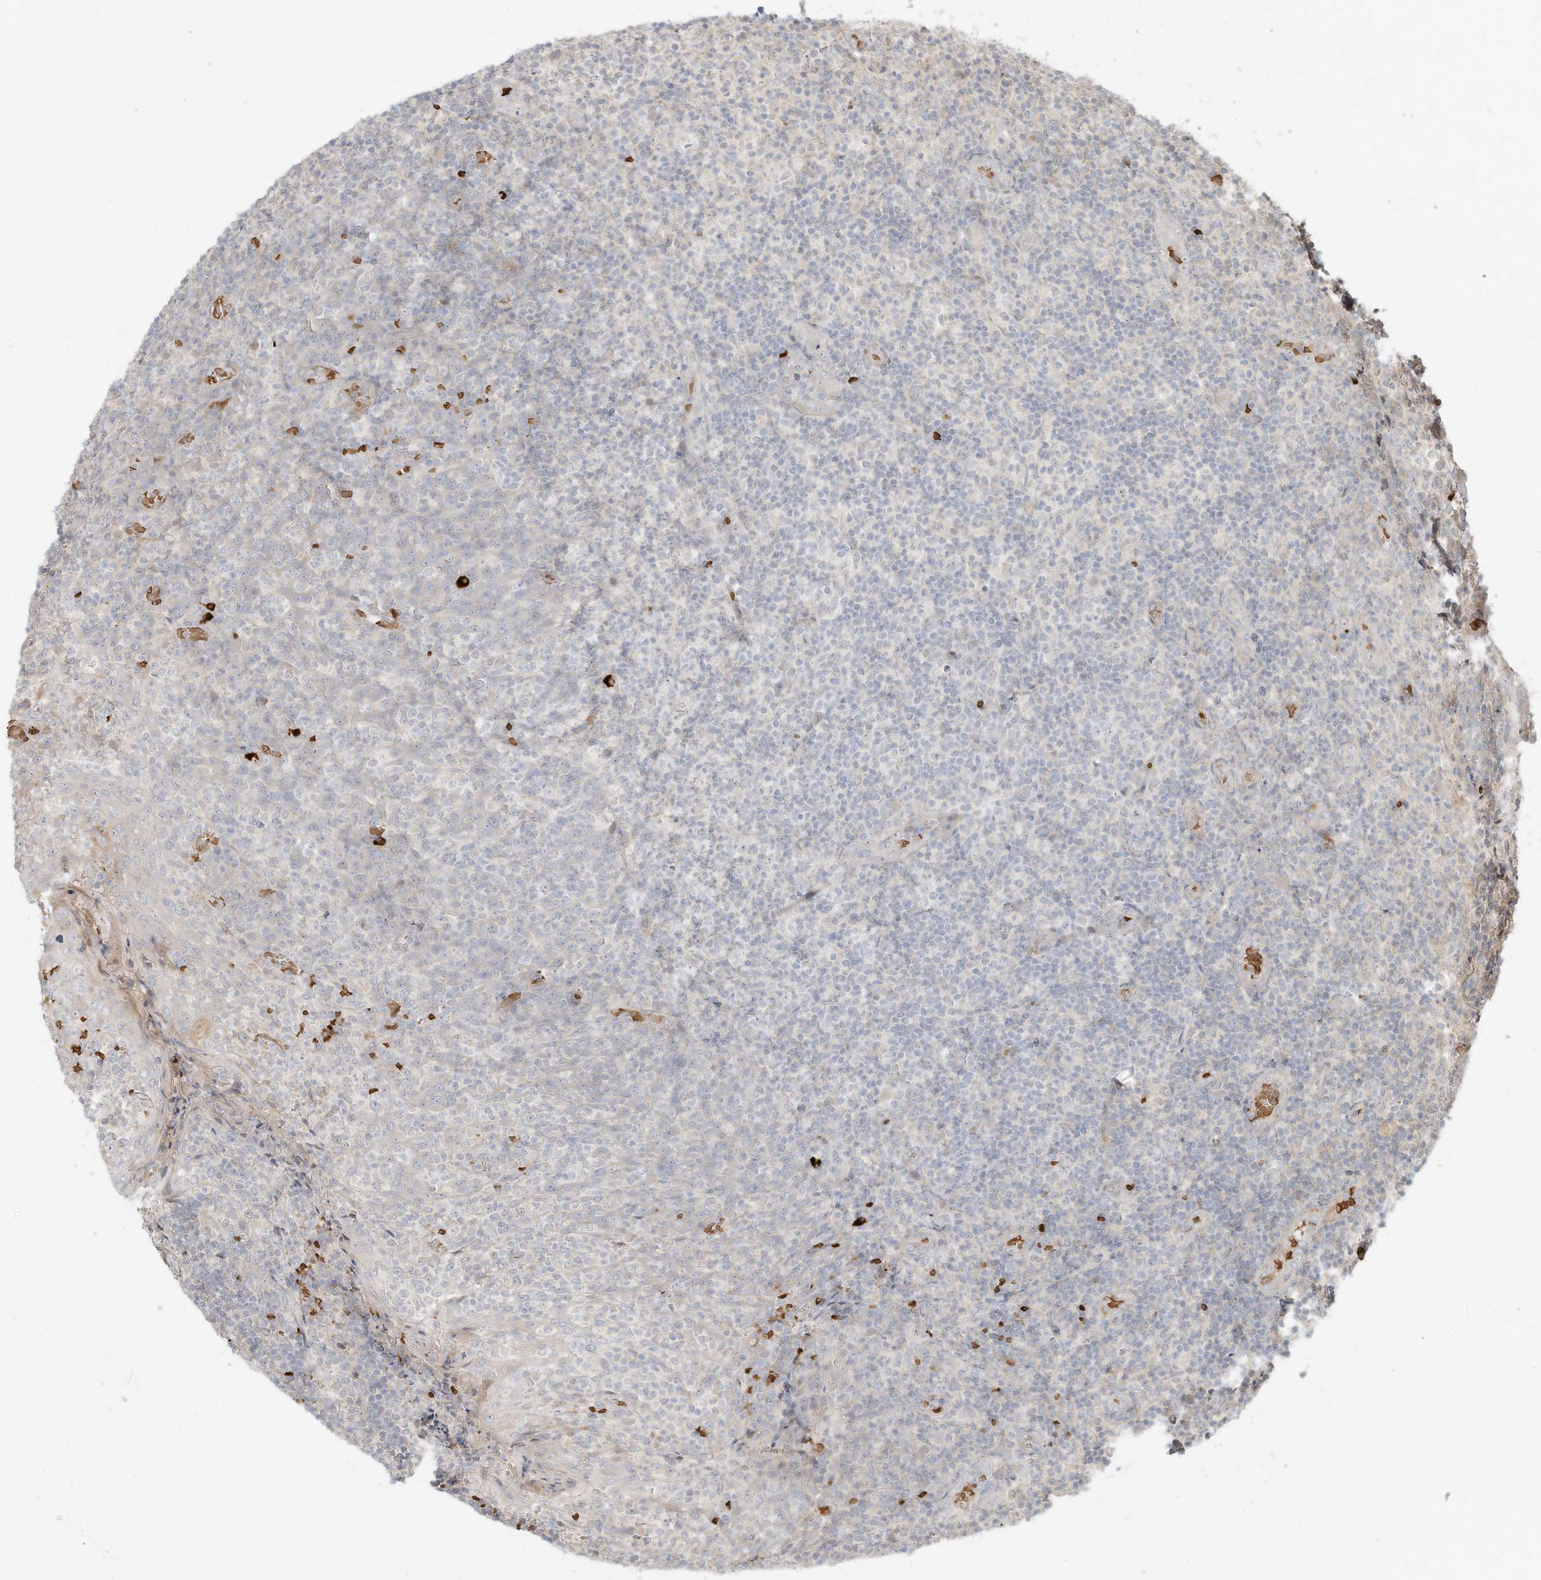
{"staining": {"intensity": "negative", "quantity": "none", "location": "none"}, "tissue": "tonsil", "cell_type": "Germinal center cells", "image_type": "normal", "snomed": [{"axis": "morphology", "description": "Normal tissue, NOS"}, {"axis": "topography", "description": "Tonsil"}], "caption": "Image shows no significant protein staining in germinal center cells of unremarkable tonsil.", "gene": "OFD1", "patient": {"sex": "female", "age": 19}}